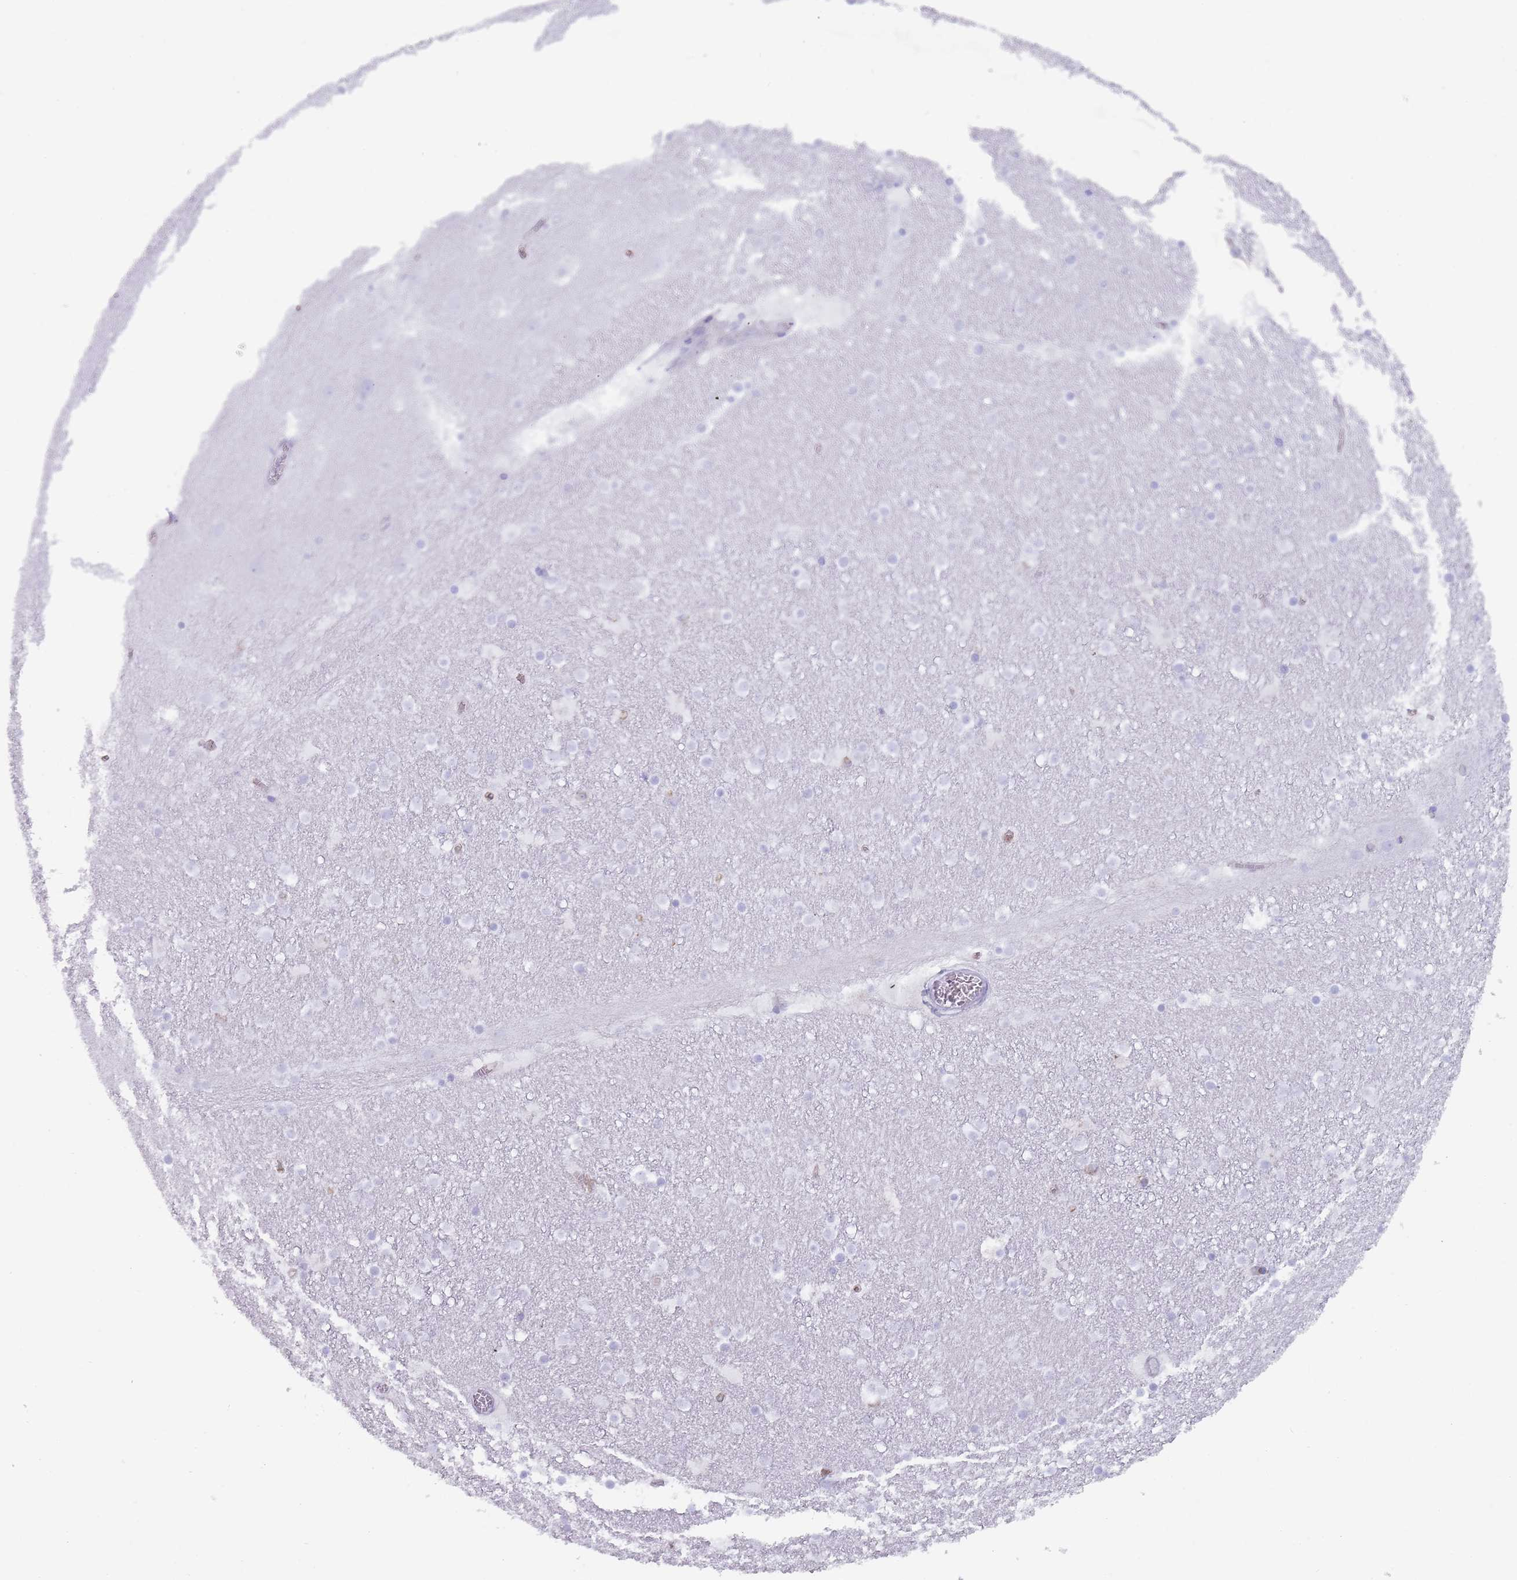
{"staining": {"intensity": "negative", "quantity": "none", "location": "none"}, "tissue": "caudate", "cell_type": "Glial cells", "image_type": "normal", "snomed": [{"axis": "morphology", "description": "Normal tissue, NOS"}, {"axis": "topography", "description": "Lateral ventricle wall"}], "caption": "Immunohistochemistry (IHC) of benign caudate reveals no positivity in glial cells.", "gene": "ENSG00000285547", "patient": {"sex": "male", "age": 45}}